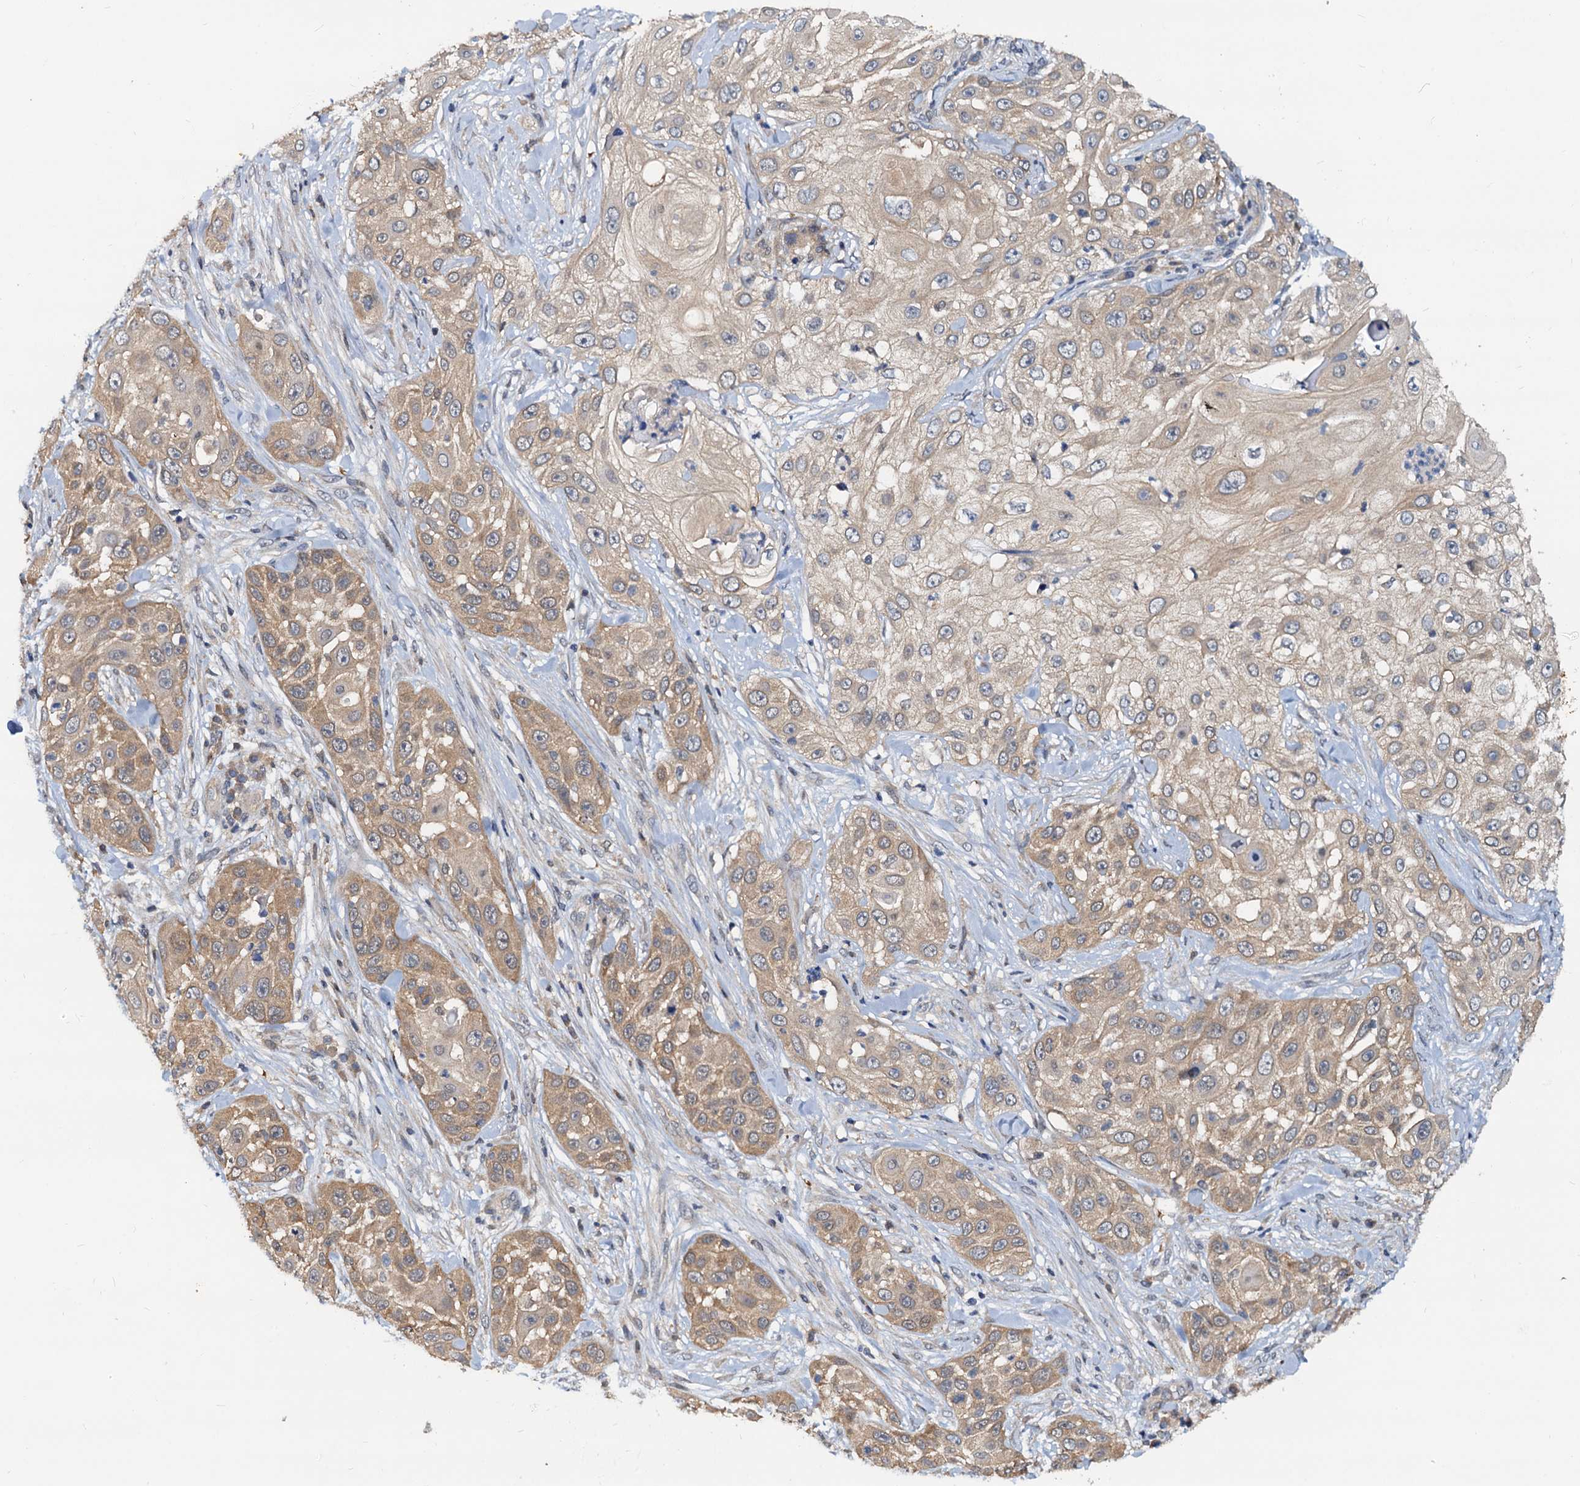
{"staining": {"intensity": "moderate", "quantity": "25%-75%", "location": "cytoplasmic/membranous"}, "tissue": "skin cancer", "cell_type": "Tumor cells", "image_type": "cancer", "snomed": [{"axis": "morphology", "description": "Squamous cell carcinoma, NOS"}, {"axis": "topography", "description": "Skin"}], "caption": "Protein expression analysis of skin squamous cell carcinoma exhibits moderate cytoplasmic/membranous positivity in approximately 25%-75% of tumor cells.", "gene": "PTGES3", "patient": {"sex": "female", "age": 44}}